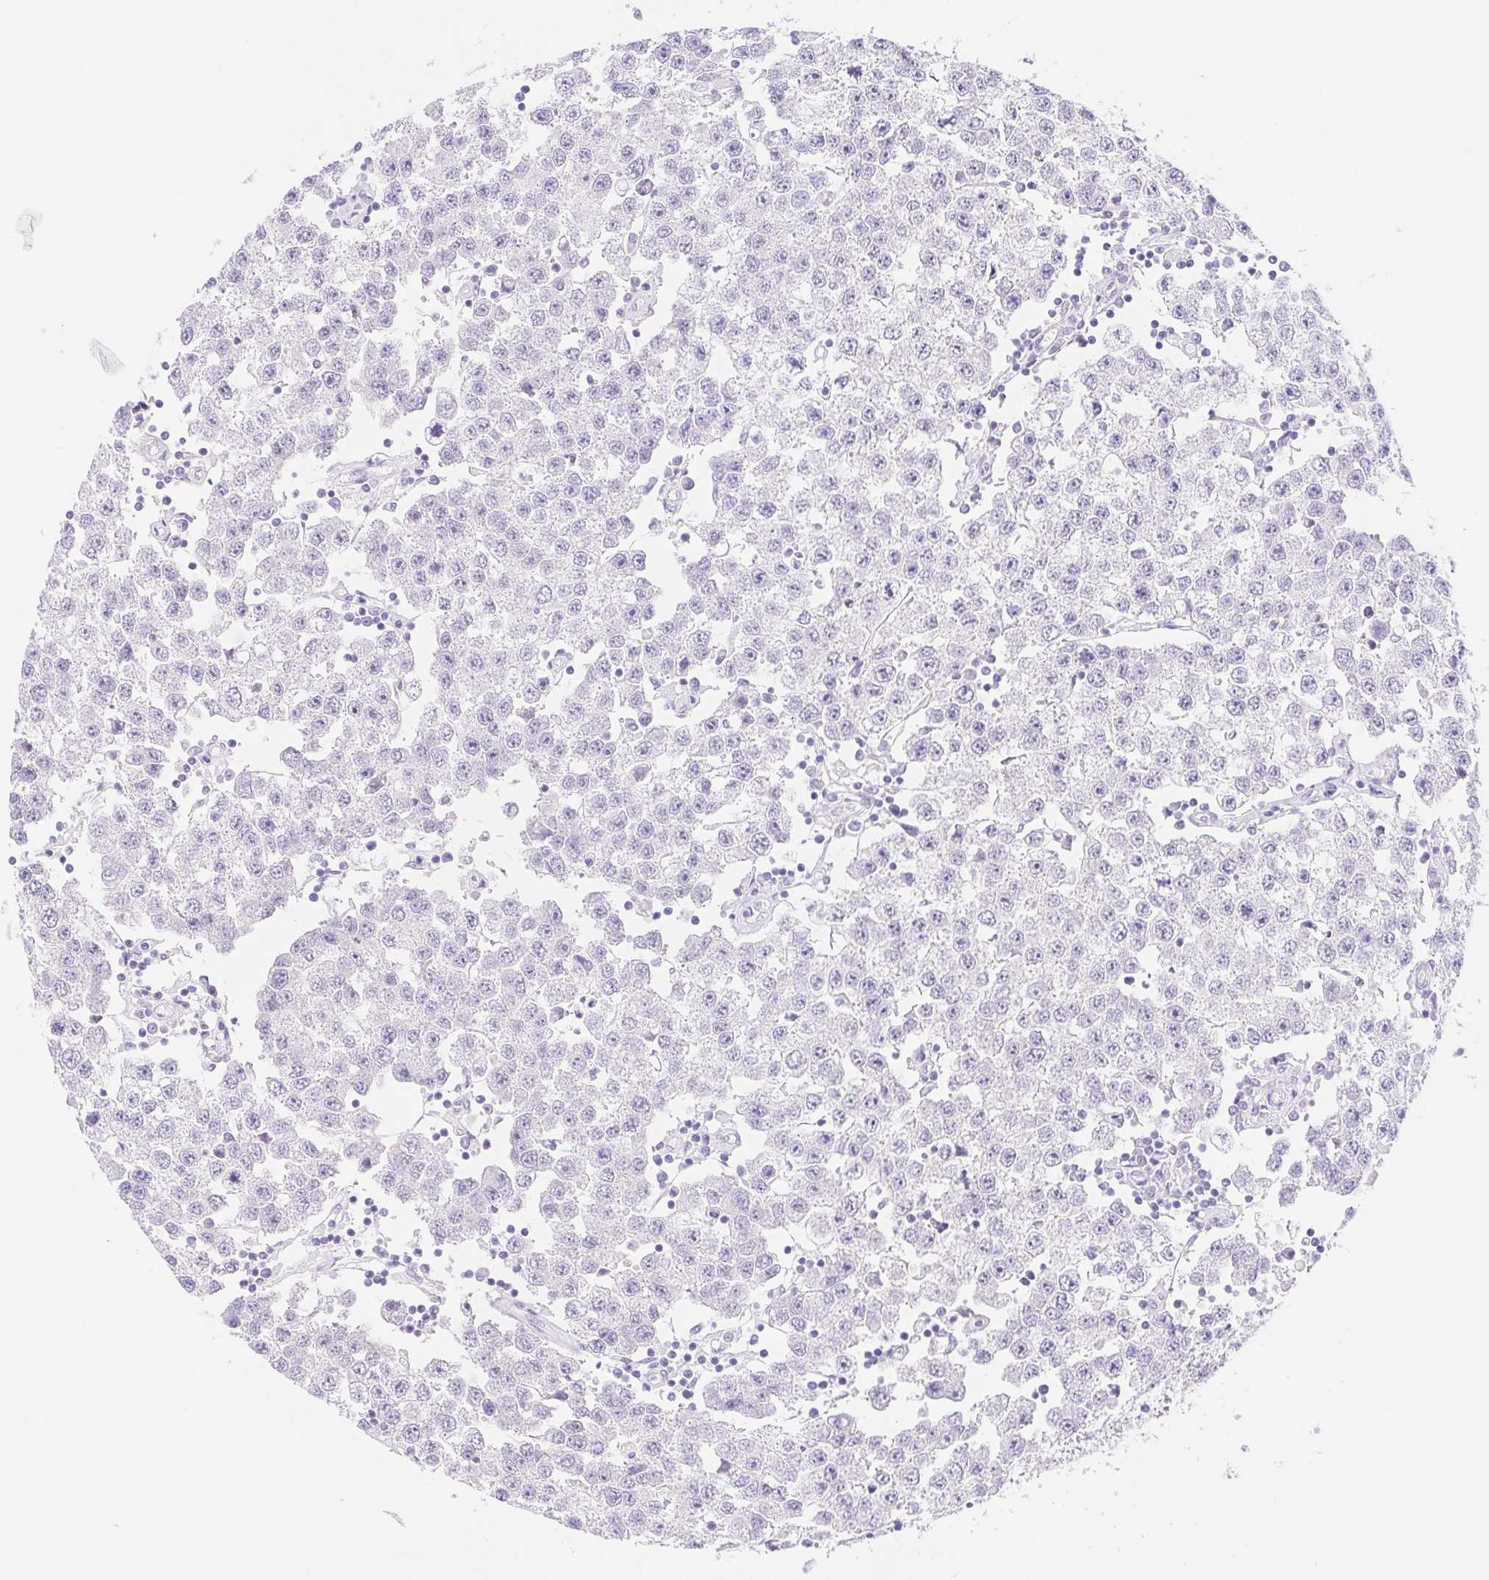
{"staining": {"intensity": "negative", "quantity": "none", "location": "none"}, "tissue": "testis cancer", "cell_type": "Tumor cells", "image_type": "cancer", "snomed": [{"axis": "morphology", "description": "Seminoma, NOS"}, {"axis": "topography", "description": "Testis"}], "caption": "The photomicrograph shows no significant positivity in tumor cells of testis cancer (seminoma). (DAB (3,3'-diaminobenzidine) immunohistochemistry (IHC), high magnification).", "gene": "DYNC2LI1", "patient": {"sex": "male", "age": 34}}